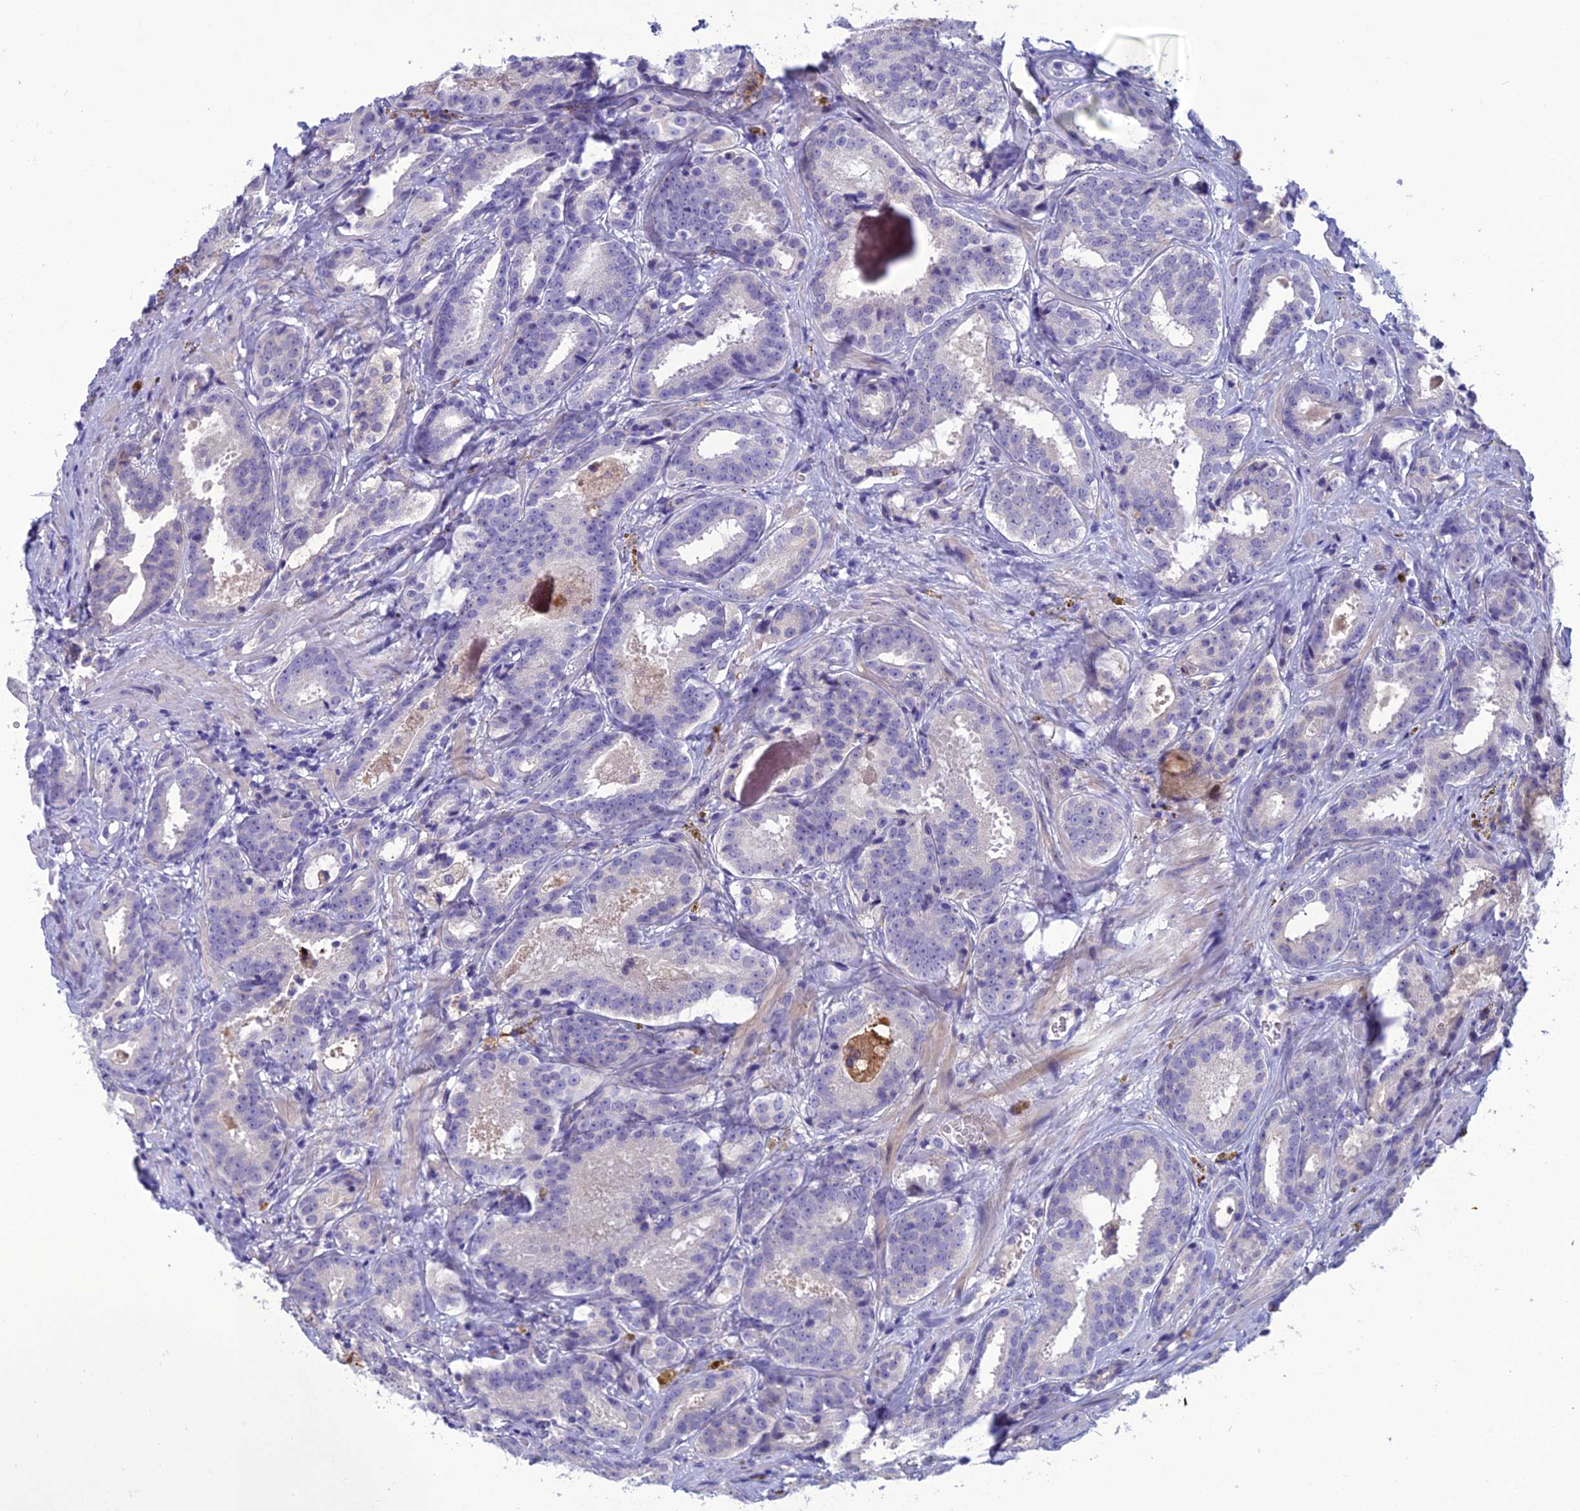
{"staining": {"intensity": "negative", "quantity": "none", "location": "none"}, "tissue": "prostate cancer", "cell_type": "Tumor cells", "image_type": "cancer", "snomed": [{"axis": "morphology", "description": "Adenocarcinoma, High grade"}, {"axis": "topography", "description": "Prostate"}], "caption": "The photomicrograph shows no staining of tumor cells in prostate high-grade adenocarcinoma.", "gene": "CRB2", "patient": {"sex": "male", "age": 57}}